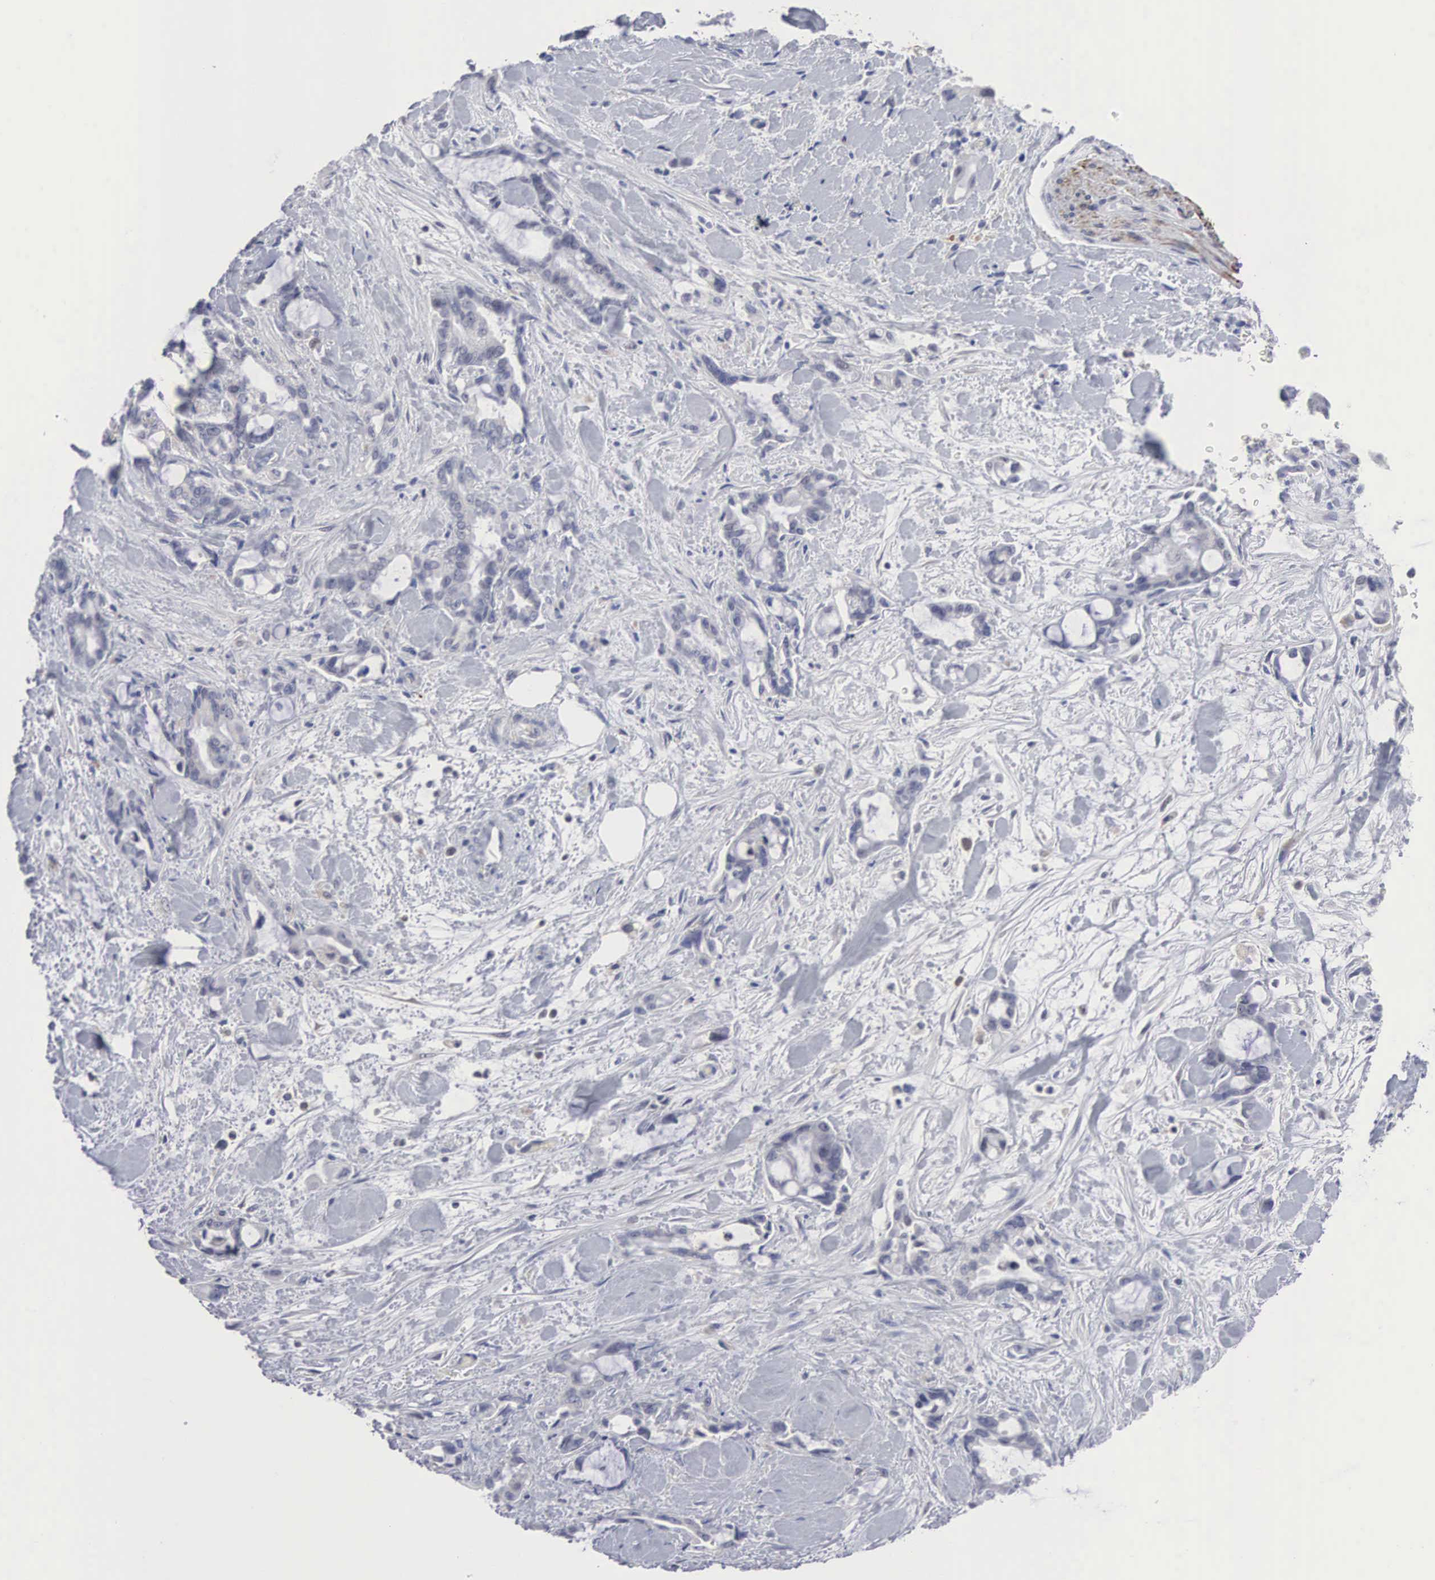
{"staining": {"intensity": "negative", "quantity": "none", "location": "none"}, "tissue": "pancreatic cancer", "cell_type": "Tumor cells", "image_type": "cancer", "snomed": [{"axis": "morphology", "description": "Adenocarcinoma, NOS"}, {"axis": "topography", "description": "Pancreas"}], "caption": "Immunohistochemical staining of human pancreatic cancer (adenocarcinoma) reveals no significant expression in tumor cells.", "gene": "ACOT4", "patient": {"sex": "female", "age": 70}}